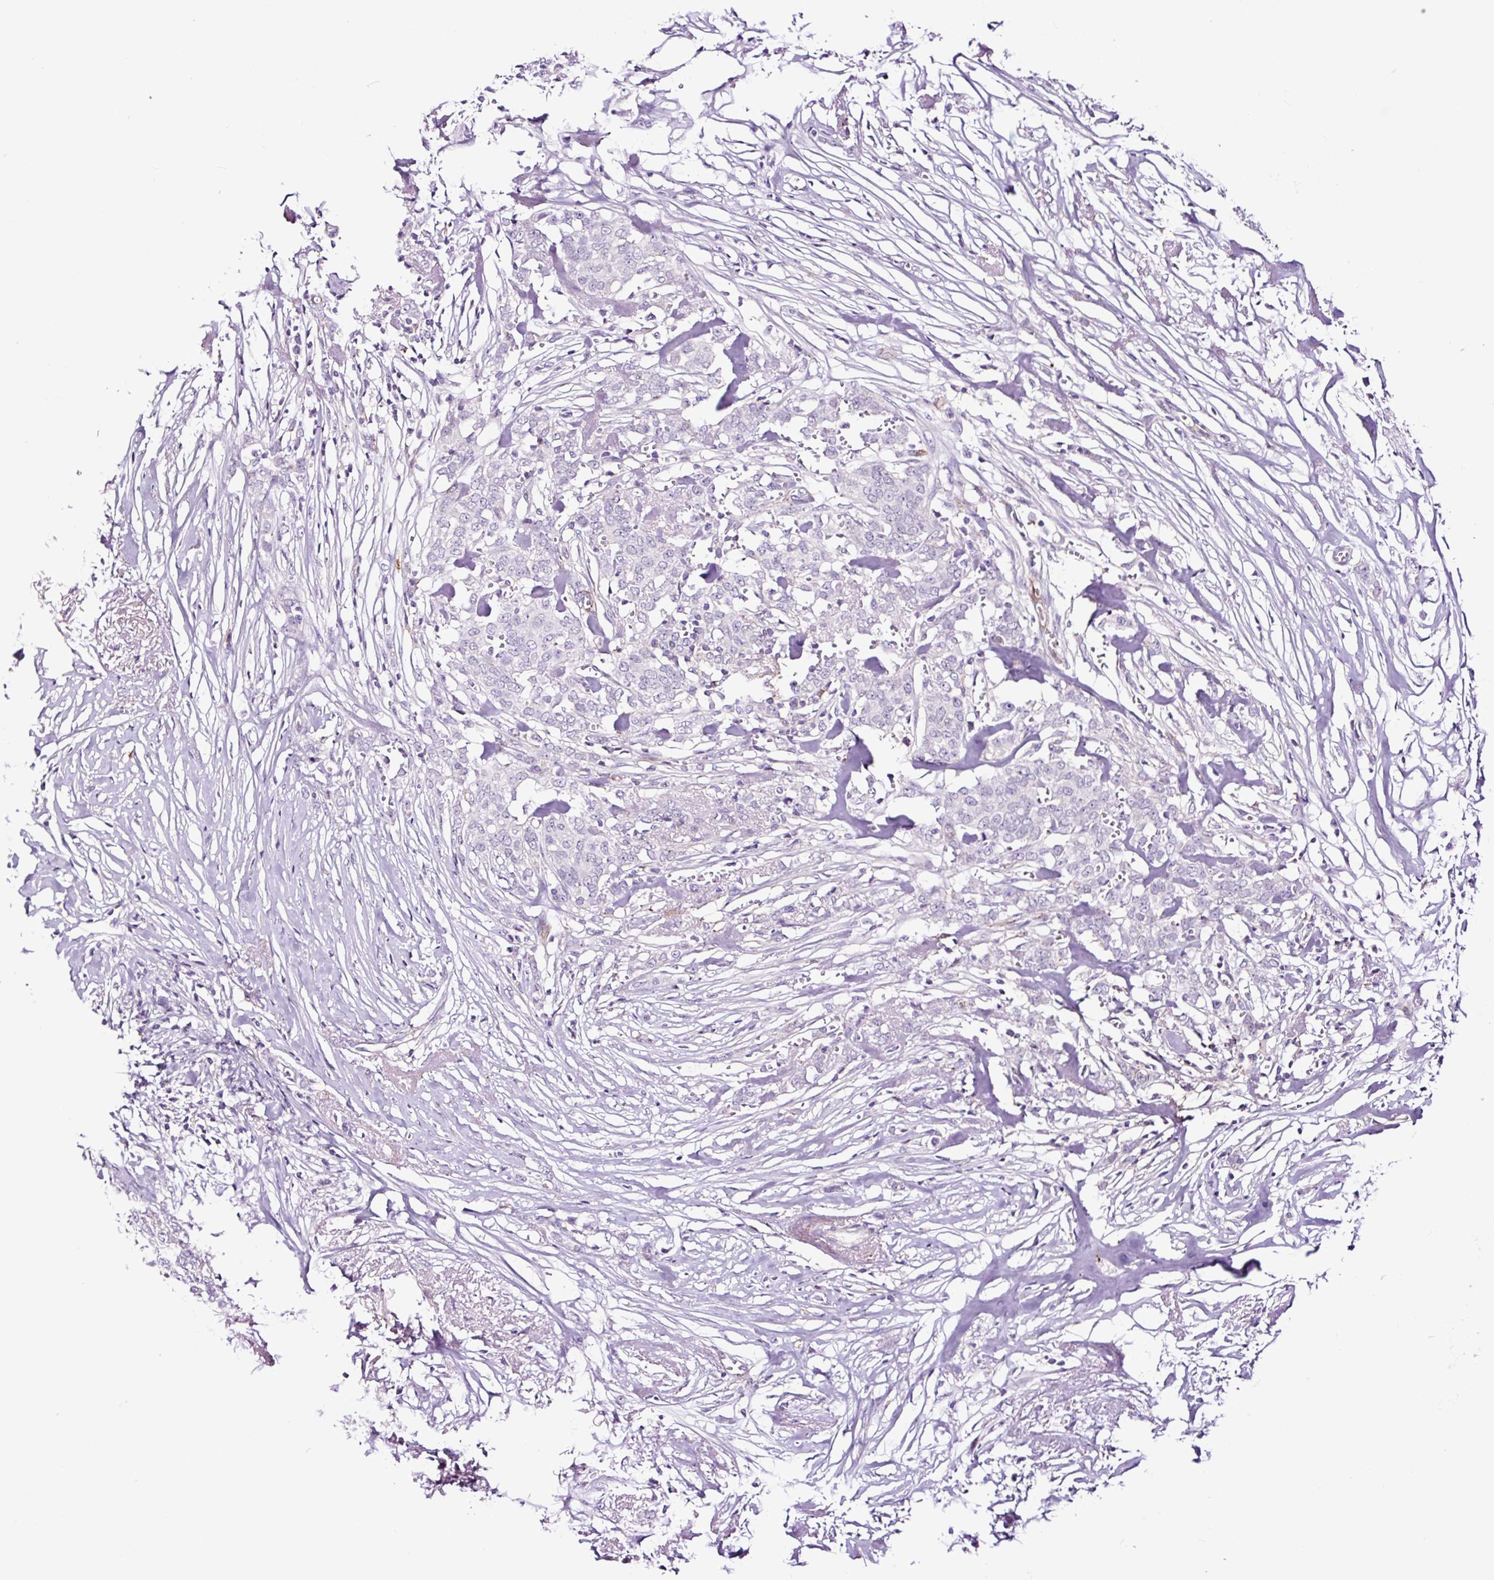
{"staining": {"intensity": "negative", "quantity": "none", "location": "none"}, "tissue": "breast cancer", "cell_type": "Tumor cells", "image_type": "cancer", "snomed": [{"axis": "morphology", "description": "Lobular carcinoma"}, {"axis": "topography", "description": "Breast"}], "caption": "Immunohistochemistry image of human breast cancer (lobular carcinoma) stained for a protein (brown), which displays no positivity in tumor cells.", "gene": "TAFA3", "patient": {"sex": "female", "age": 91}}